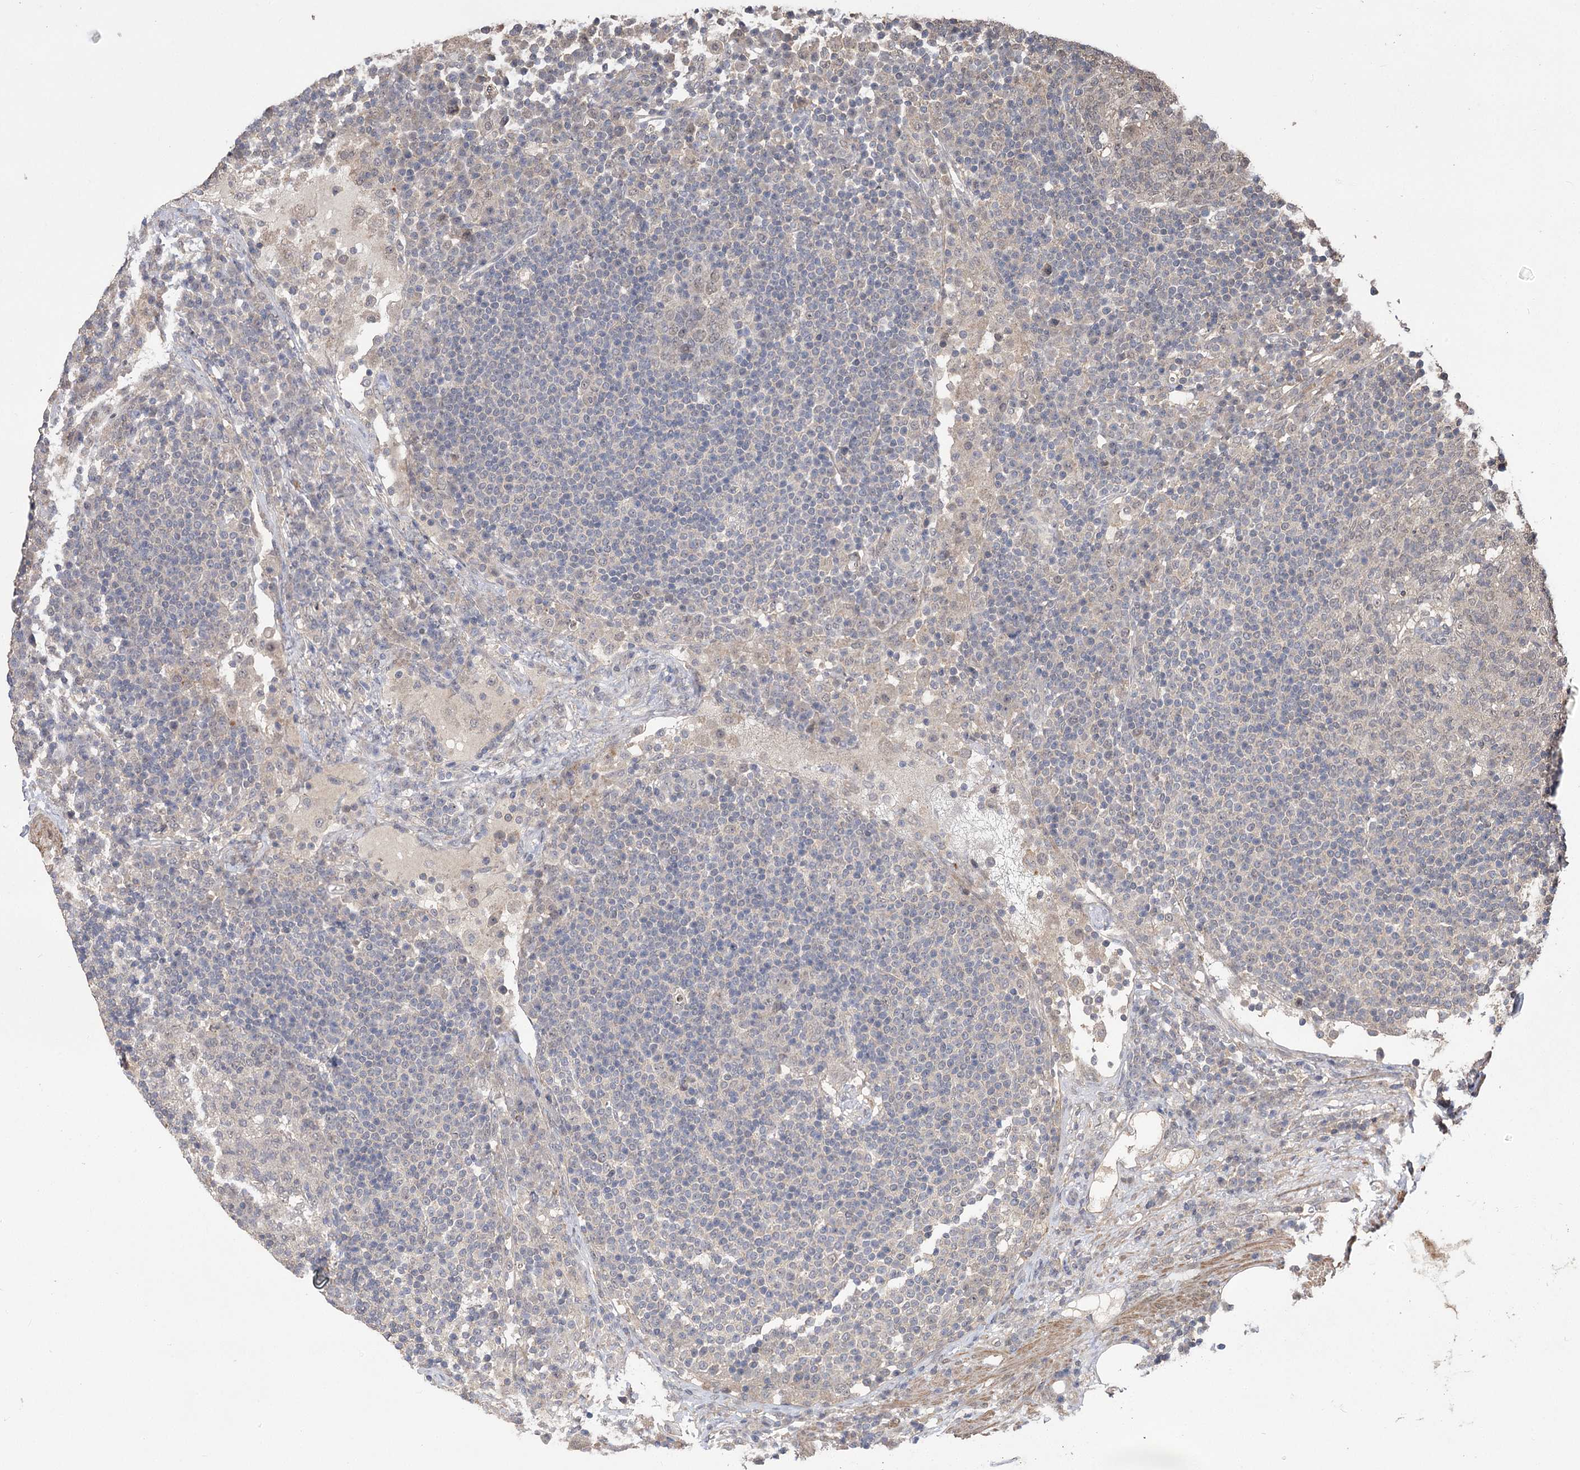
{"staining": {"intensity": "negative", "quantity": "none", "location": "none"}, "tissue": "lymph node", "cell_type": "Germinal center cells", "image_type": "normal", "snomed": [{"axis": "morphology", "description": "Normal tissue, NOS"}, {"axis": "topography", "description": "Lymph node"}], "caption": "Germinal center cells show no significant protein expression in unremarkable lymph node.", "gene": "TENM2", "patient": {"sex": "female", "age": 53}}